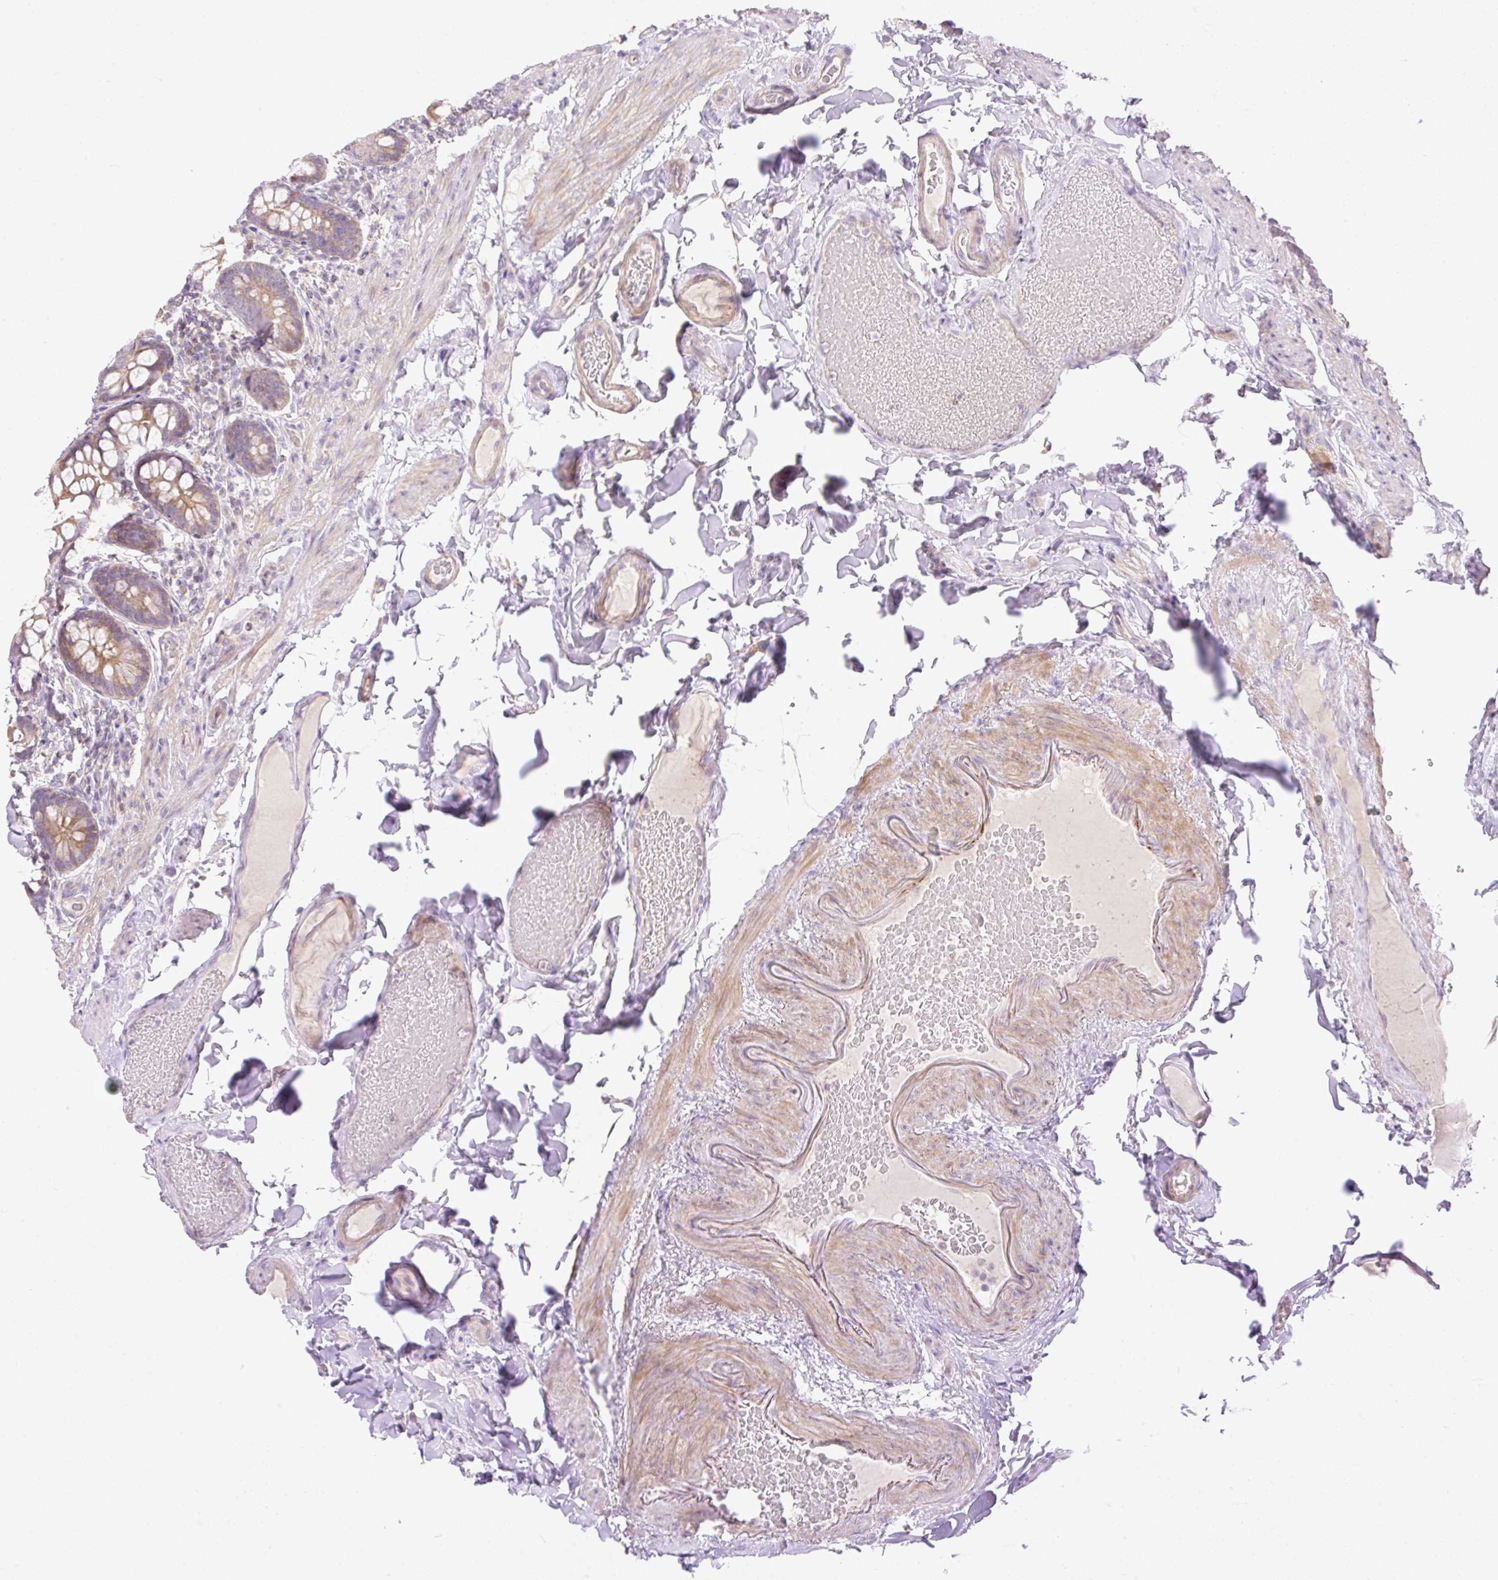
{"staining": {"intensity": "moderate", "quantity": ">75%", "location": "cytoplasmic/membranous"}, "tissue": "small intestine", "cell_type": "Glandular cells", "image_type": "normal", "snomed": [{"axis": "morphology", "description": "Normal tissue, NOS"}, {"axis": "topography", "description": "Small intestine"}], "caption": "Immunohistochemistry (IHC) (DAB (3,3'-diaminobenzidine)) staining of unremarkable human small intestine shows moderate cytoplasmic/membranous protein positivity in approximately >75% of glandular cells.", "gene": "VPS25", "patient": {"sex": "male", "age": 70}}